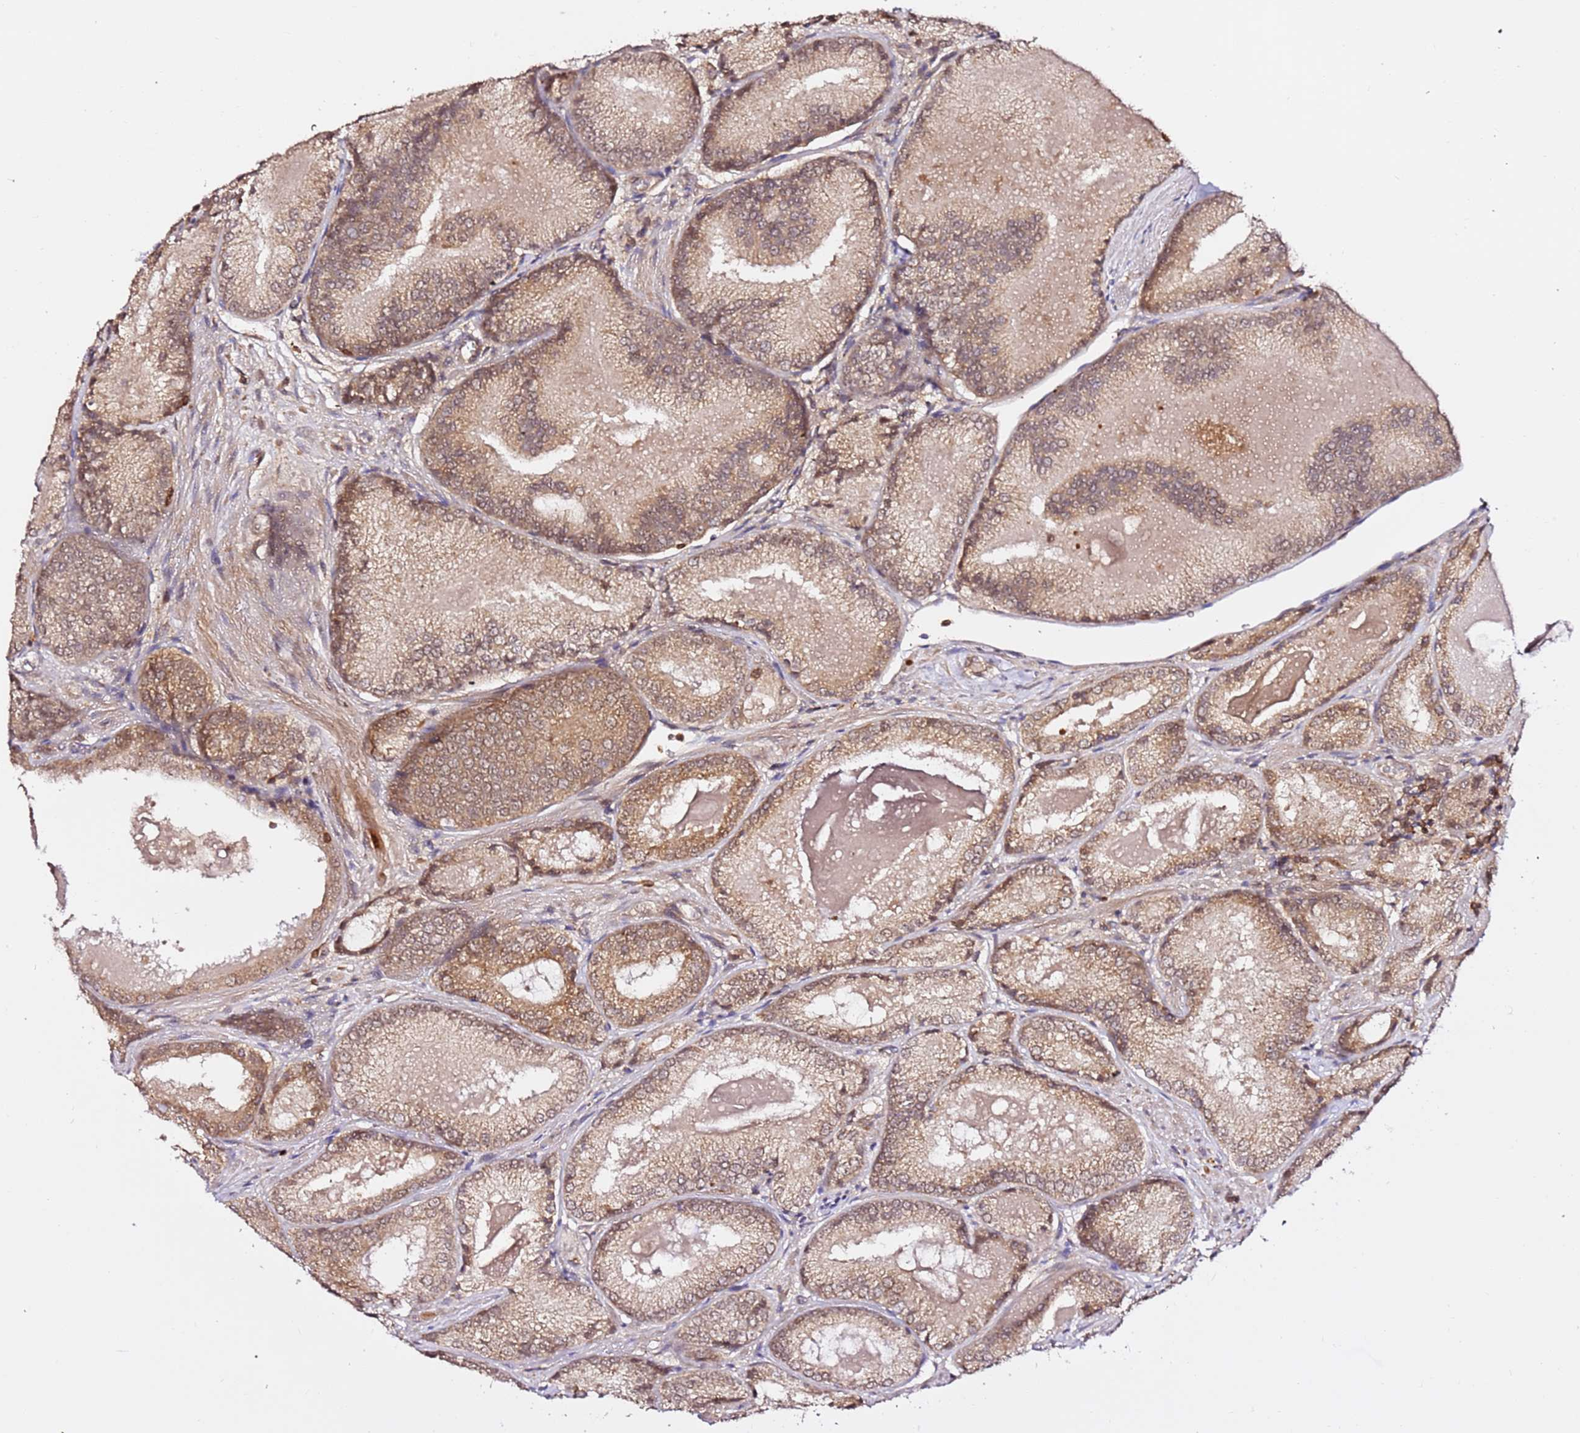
{"staining": {"intensity": "moderate", "quantity": "25%-75%", "location": "cytoplasmic/membranous"}, "tissue": "prostate cancer", "cell_type": "Tumor cells", "image_type": "cancer", "snomed": [{"axis": "morphology", "description": "Adenocarcinoma, Low grade"}, {"axis": "topography", "description": "Prostate"}], "caption": "Immunohistochemical staining of human low-grade adenocarcinoma (prostate) displays moderate cytoplasmic/membranous protein staining in approximately 25%-75% of tumor cells.", "gene": "OR5V1", "patient": {"sex": "male", "age": 68}}